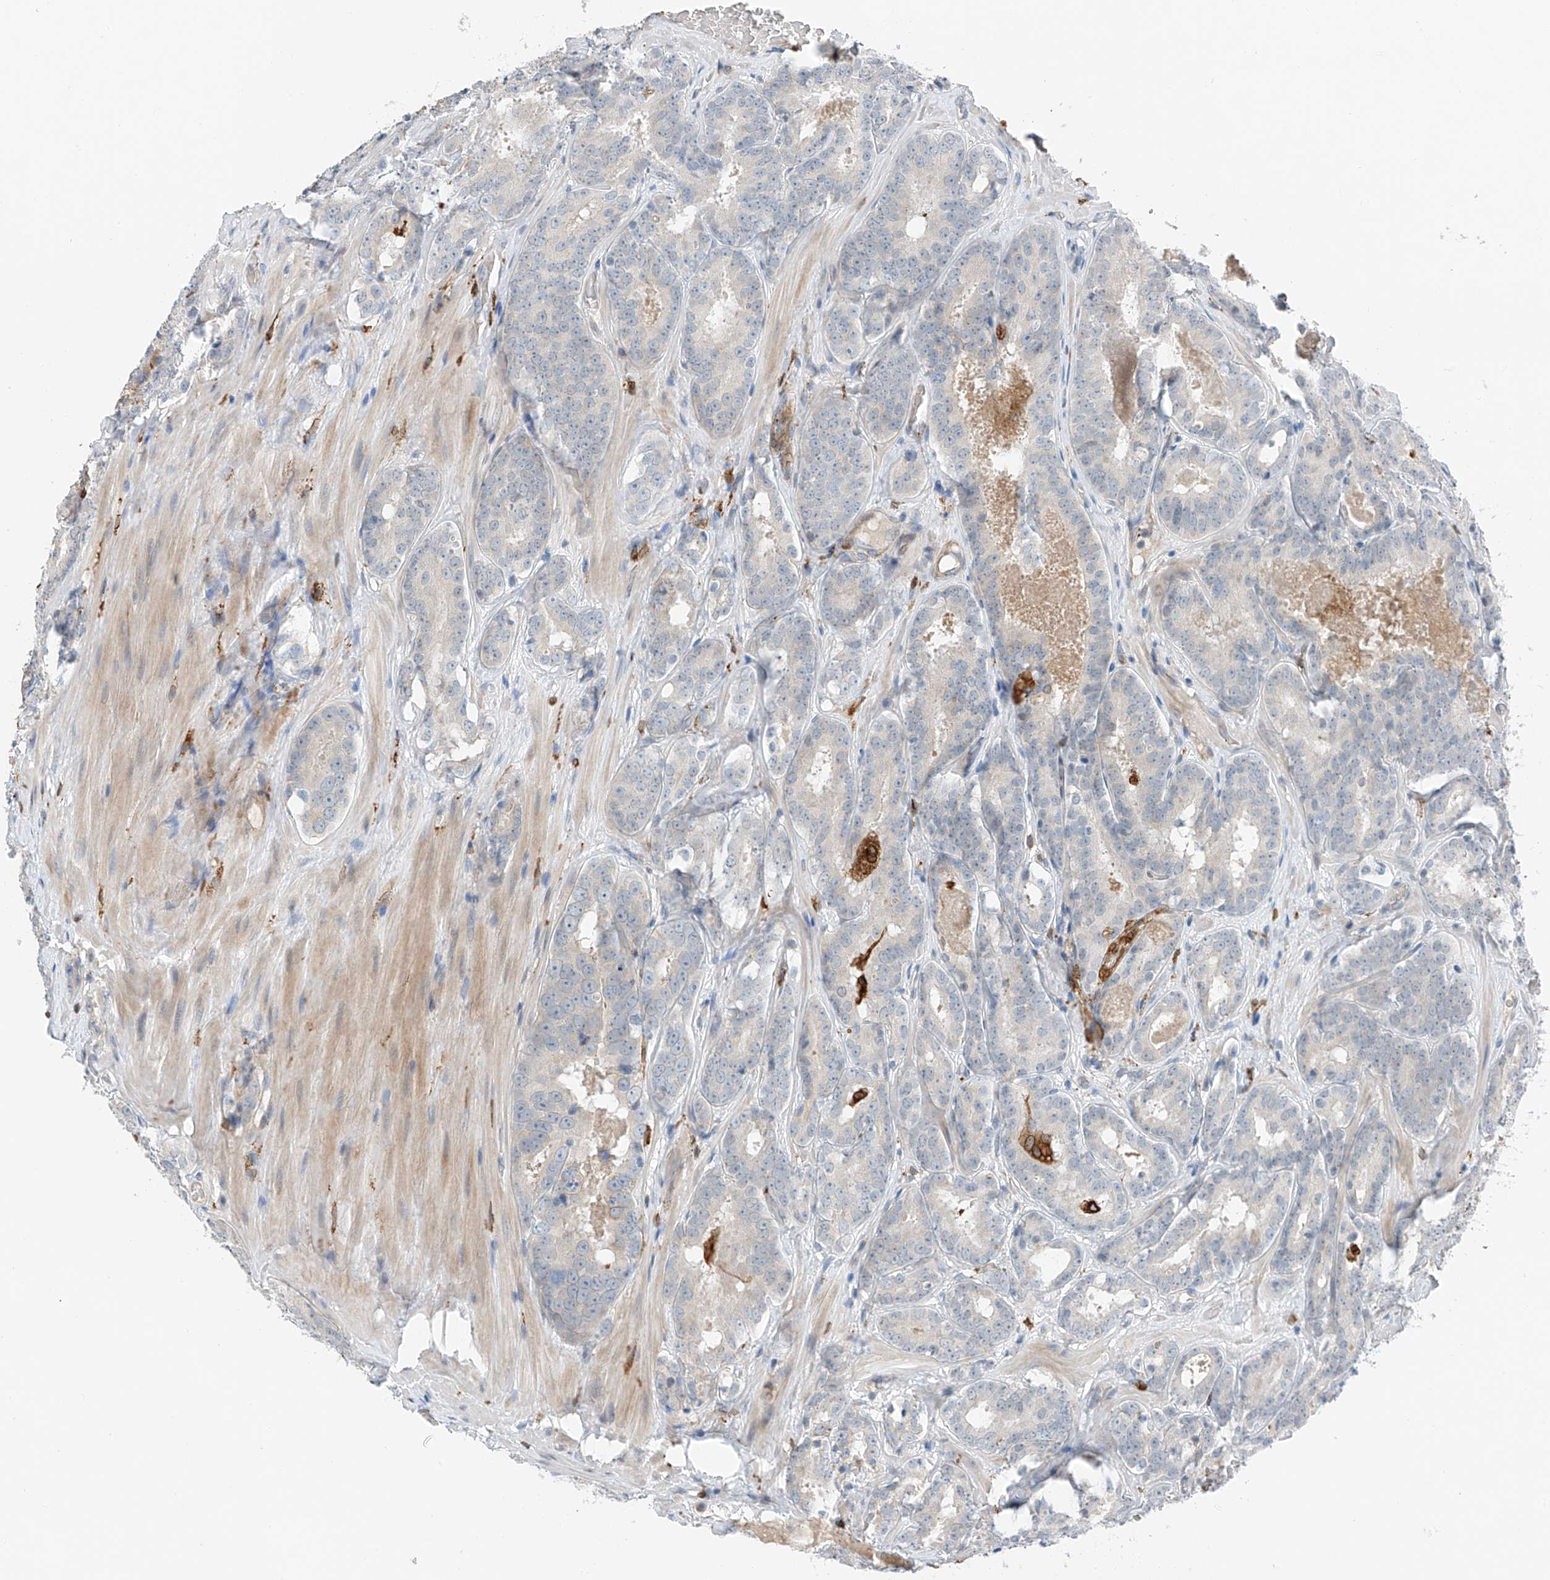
{"staining": {"intensity": "strong", "quantity": "25%-75%", "location": "cytoplasmic/membranous"}, "tissue": "prostate cancer", "cell_type": "Tumor cells", "image_type": "cancer", "snomed": [{"axis": "morphology", "description": "Adenocarcinoma, High grade"}, {"axis": "topography", "description": "Prostate"}], "caption": "IHC histopathology image of neoplastic tissue: prostate cancer stained using IHC exhibits high levels of strong protein expression localized specifically in the cytoplasmic/membranous of tumor cells, appearing as a cytoplasmic/membranous brown color.", "gene": "TBXAS1", "patient": {"sex": "male", "age": 57}}